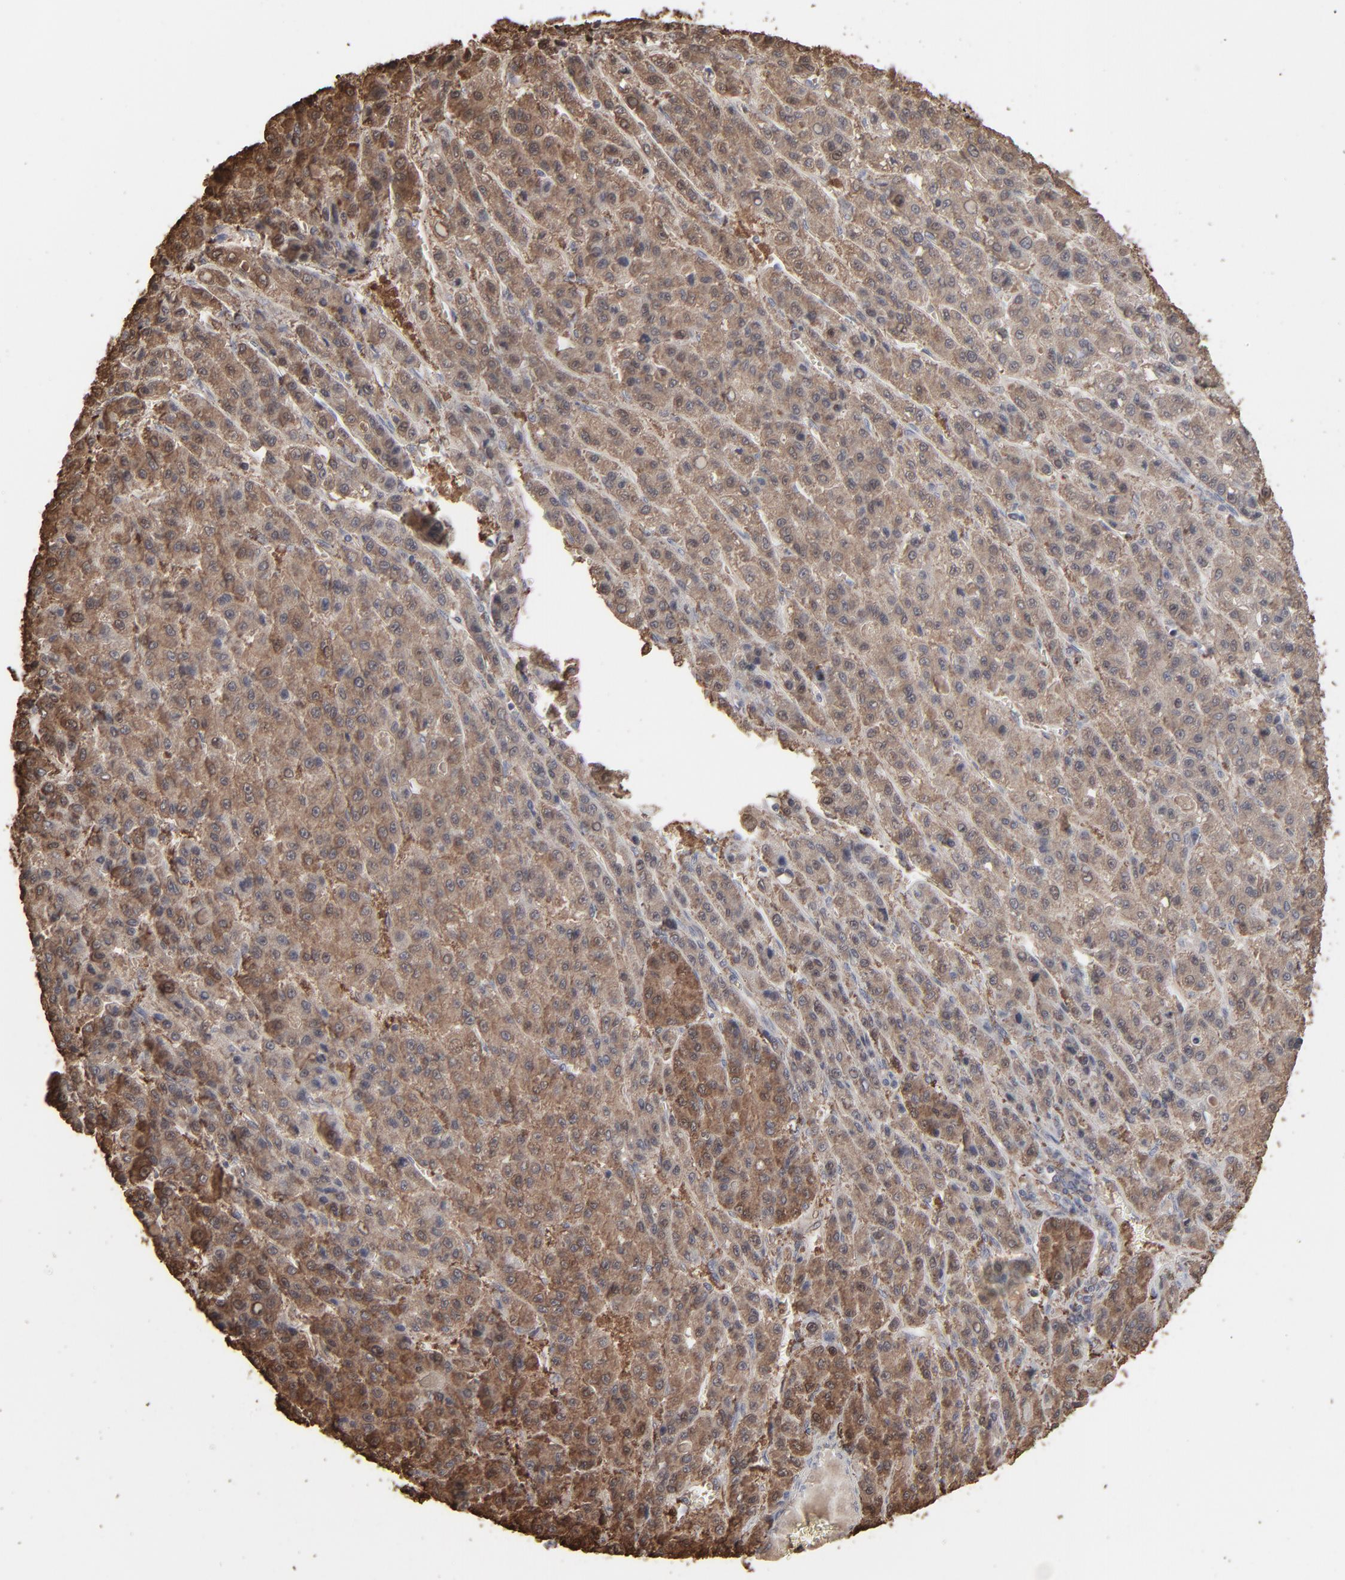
{"staining": {"intensity": "strong", "quantity": ">75%", "location": "cytoplasmic/membranous"}, "tissue": "liver cancer", "cell_type": "Tumor cells", "image_type": "cancer", "snomed": [{"axis": "morphology", "description": "Carcinoma, Hepatocellular, NOS"}, {"axis": "topography", "description": "Liver"}], "caption": "Liver cancer (hepatocellular carcinoma) stained for a protein displays strong cytoplasmic/membranous positivity in tumor cells. Nuclei are stained in blue.", "gene": "NME1-NME2", "patient": {"sex": "male", "age": 70}}